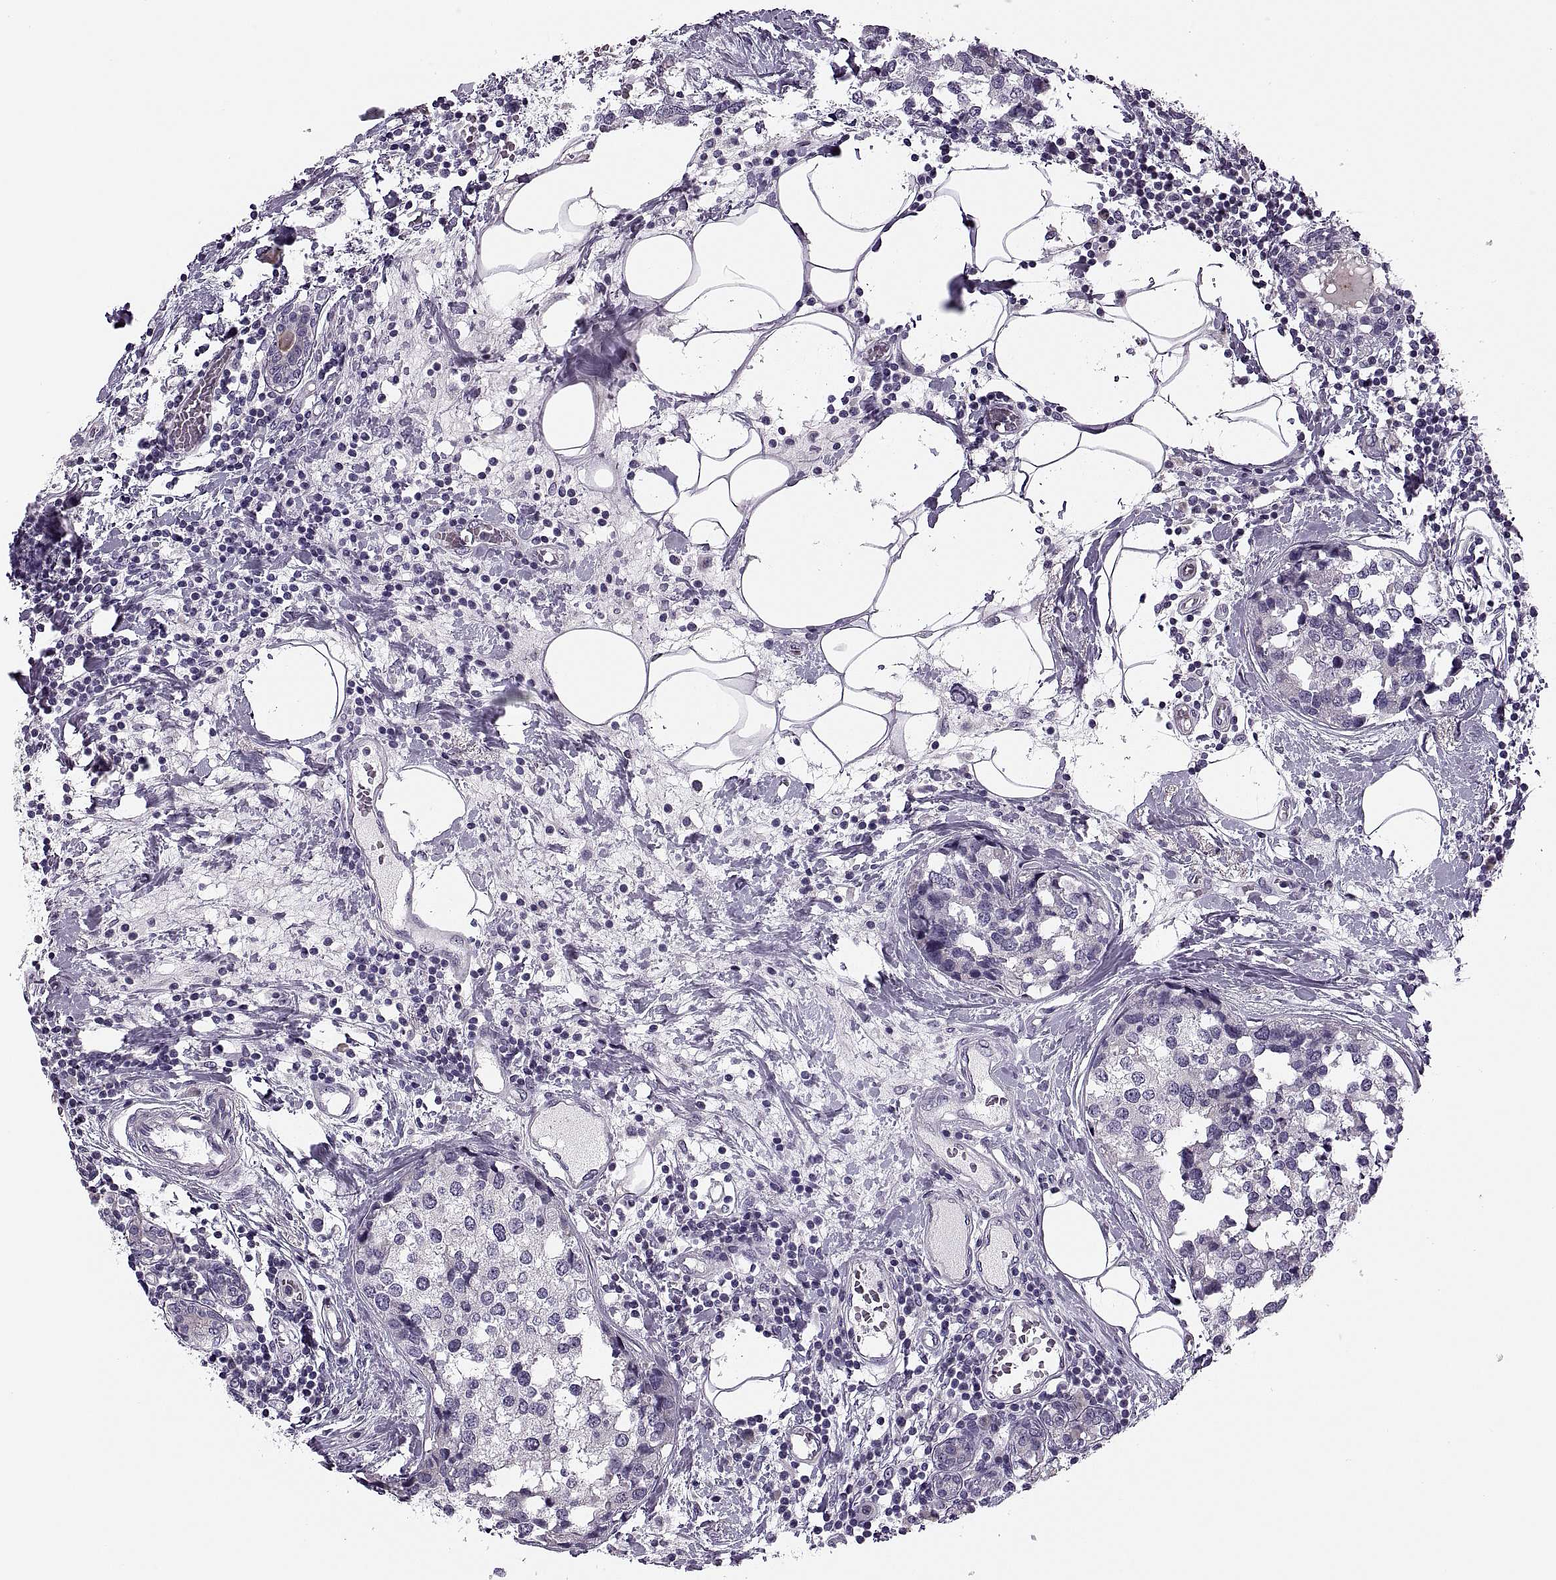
{"staining": {"intensity": "negative", "quantity": "none", "location": "none"}, "tissue": "breast cancer", "cell_type": "Tumor cells", "image_type": "cancer", "snomed": [{"axis": "morphology", "description": "Lobular carcinoma"}, {"axis": "topography", "description": "Breast"}], "caption": "Immunohistochemical staining of breast cancer (lobular carcinoma) exhibits no significant expression in tumor cells.", "gene": "PRSS54", "patient": {"sex": "female", "age": 59}}